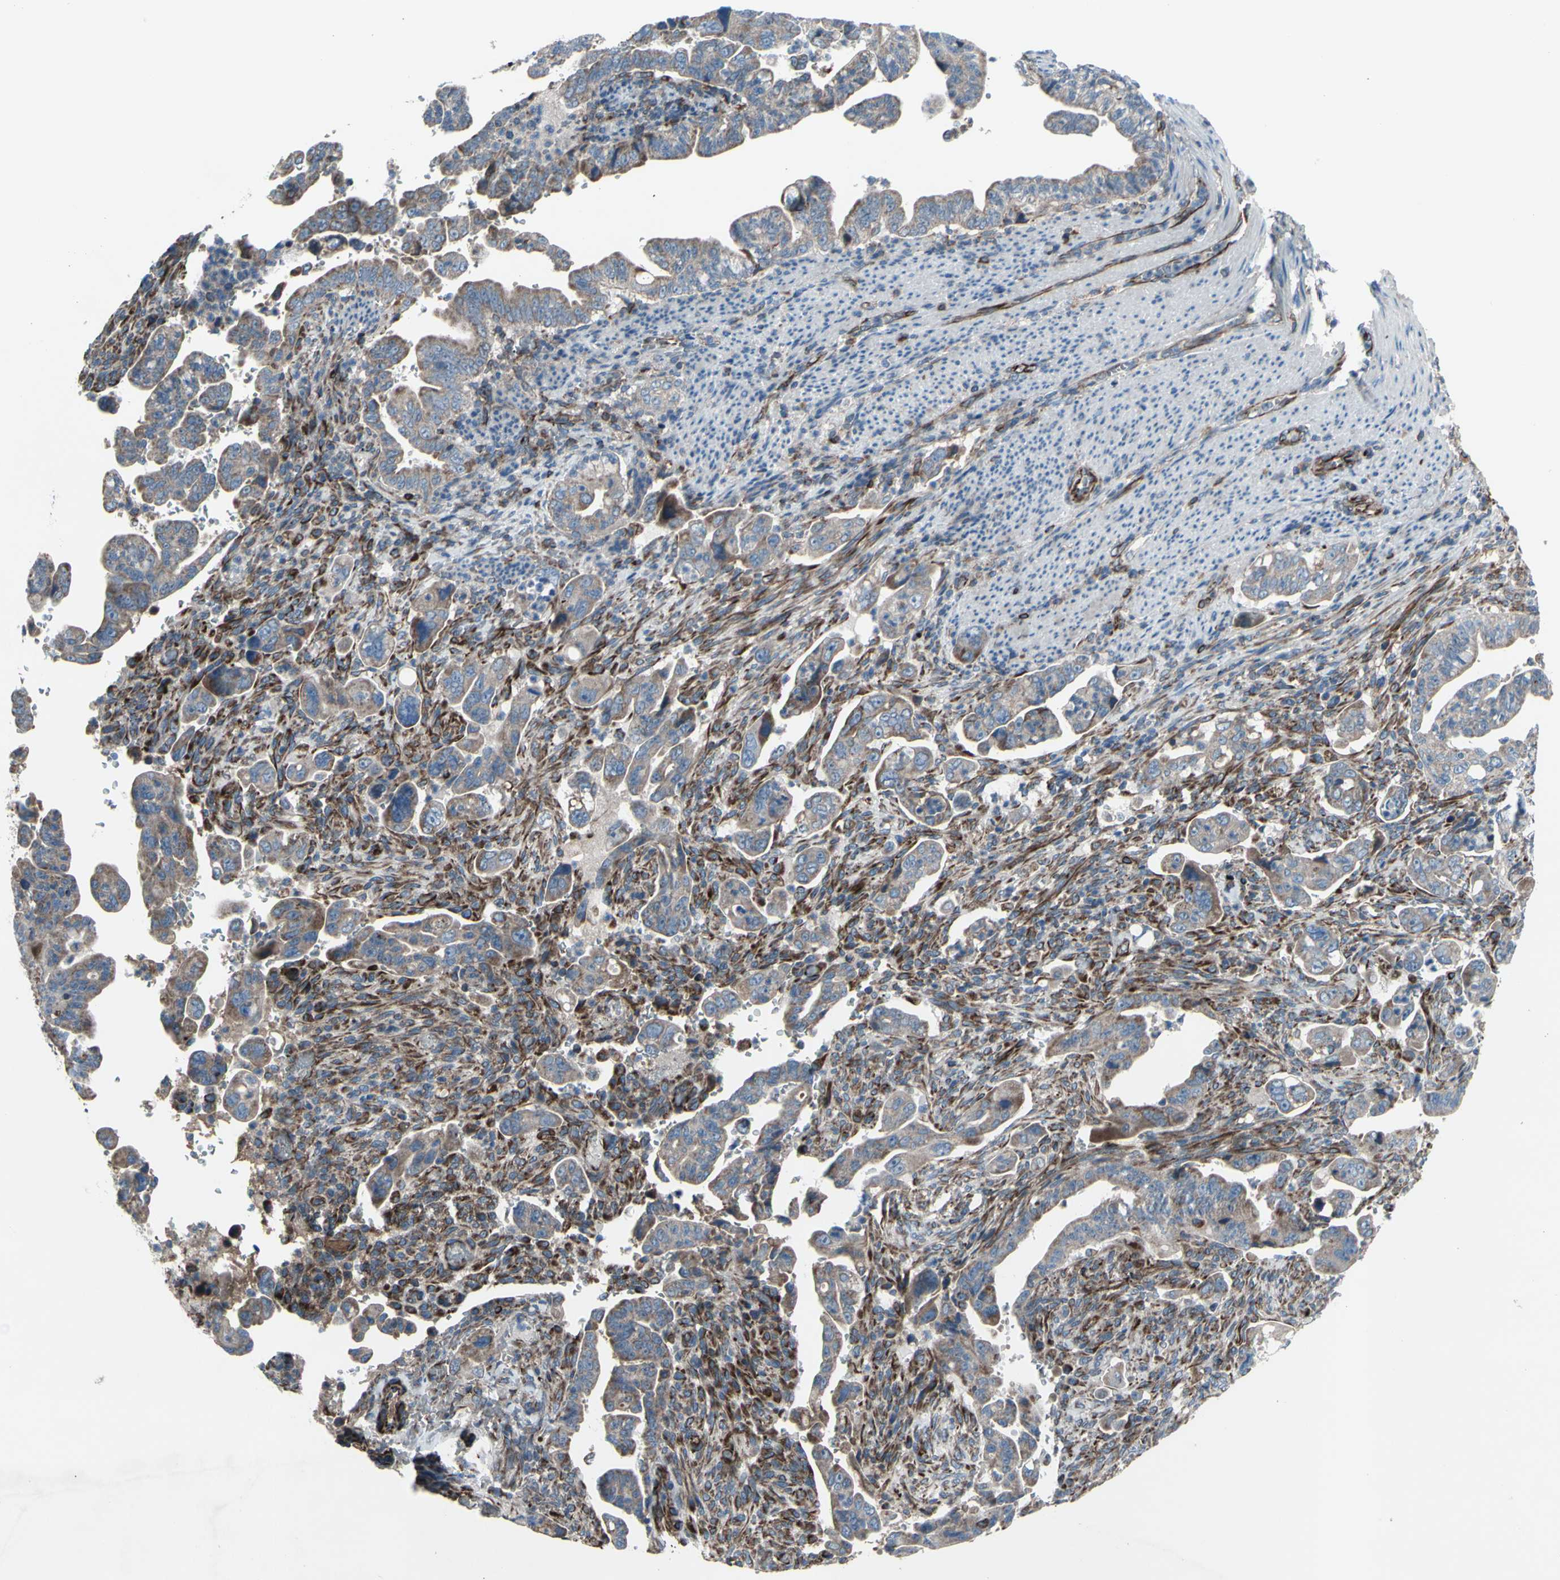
{"staining": {"intensity": "moderate", "quantity": ">75%", "location": "cytoplasmic/membranous"}, "tissue": "pancreatic cancer", "cell_type": "Tumor cells", "image_type": "cancer", "snomed": [{"axis": "morphology", "description": "Adenocarcinoma, NOS"}, {"axis": "topography", "description": "Pancreas"}], "caption": "Immunohistochemistry (IHC) photomicrograph of adenocarcinoma (pancreatic) stained for a protein (brown), which exhibits medium levels of moderate cytoplasmic/membranous expression in about >75% of tumor cells.", "gene": "EMC7", "patient": {"sex": "male", "age": 70}}